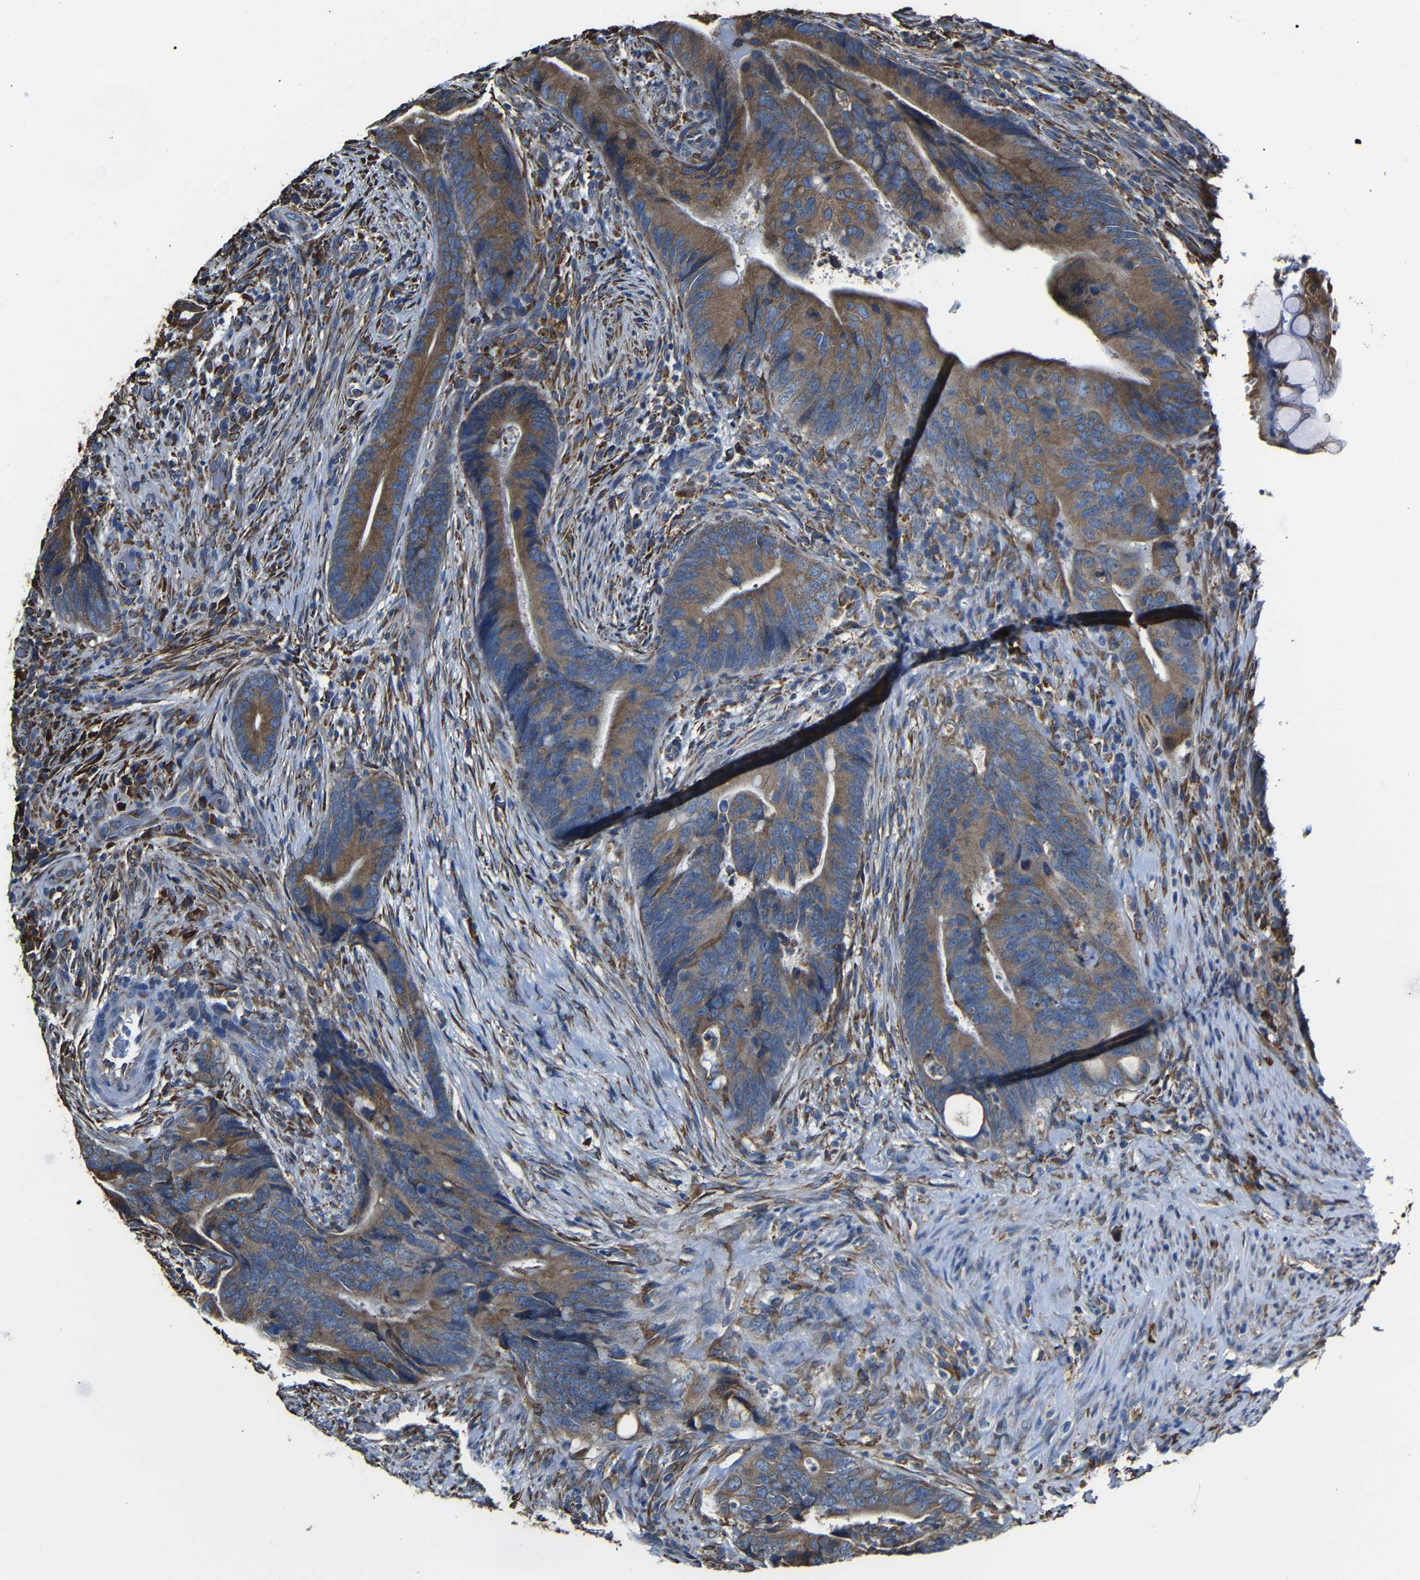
{"staining": {"intensity": "moderate", "quantity": ">75%", "location": "cytoplasmic/membranous"}, "tissue": "colorectal cancer", "cell_type": "Tumor cells", "image_type": "cancer", "snomed": [{"axis": "morphology", "description": "Normal tissue, NOS"}, {"axis": "morphology", "description": "Adenocarcinoma, NOS"}, {"axis": "topography", "description": "Colon"}], "caption": "Immunohistochemistry (IHC) of adenocarcinoma (colorectal) shows medium levels of moderate cytoplasmic/membranous positivity in about >75% of tumor cells.", "gene": "PPIB", "patient": {"sex": "male", "age": 56}}